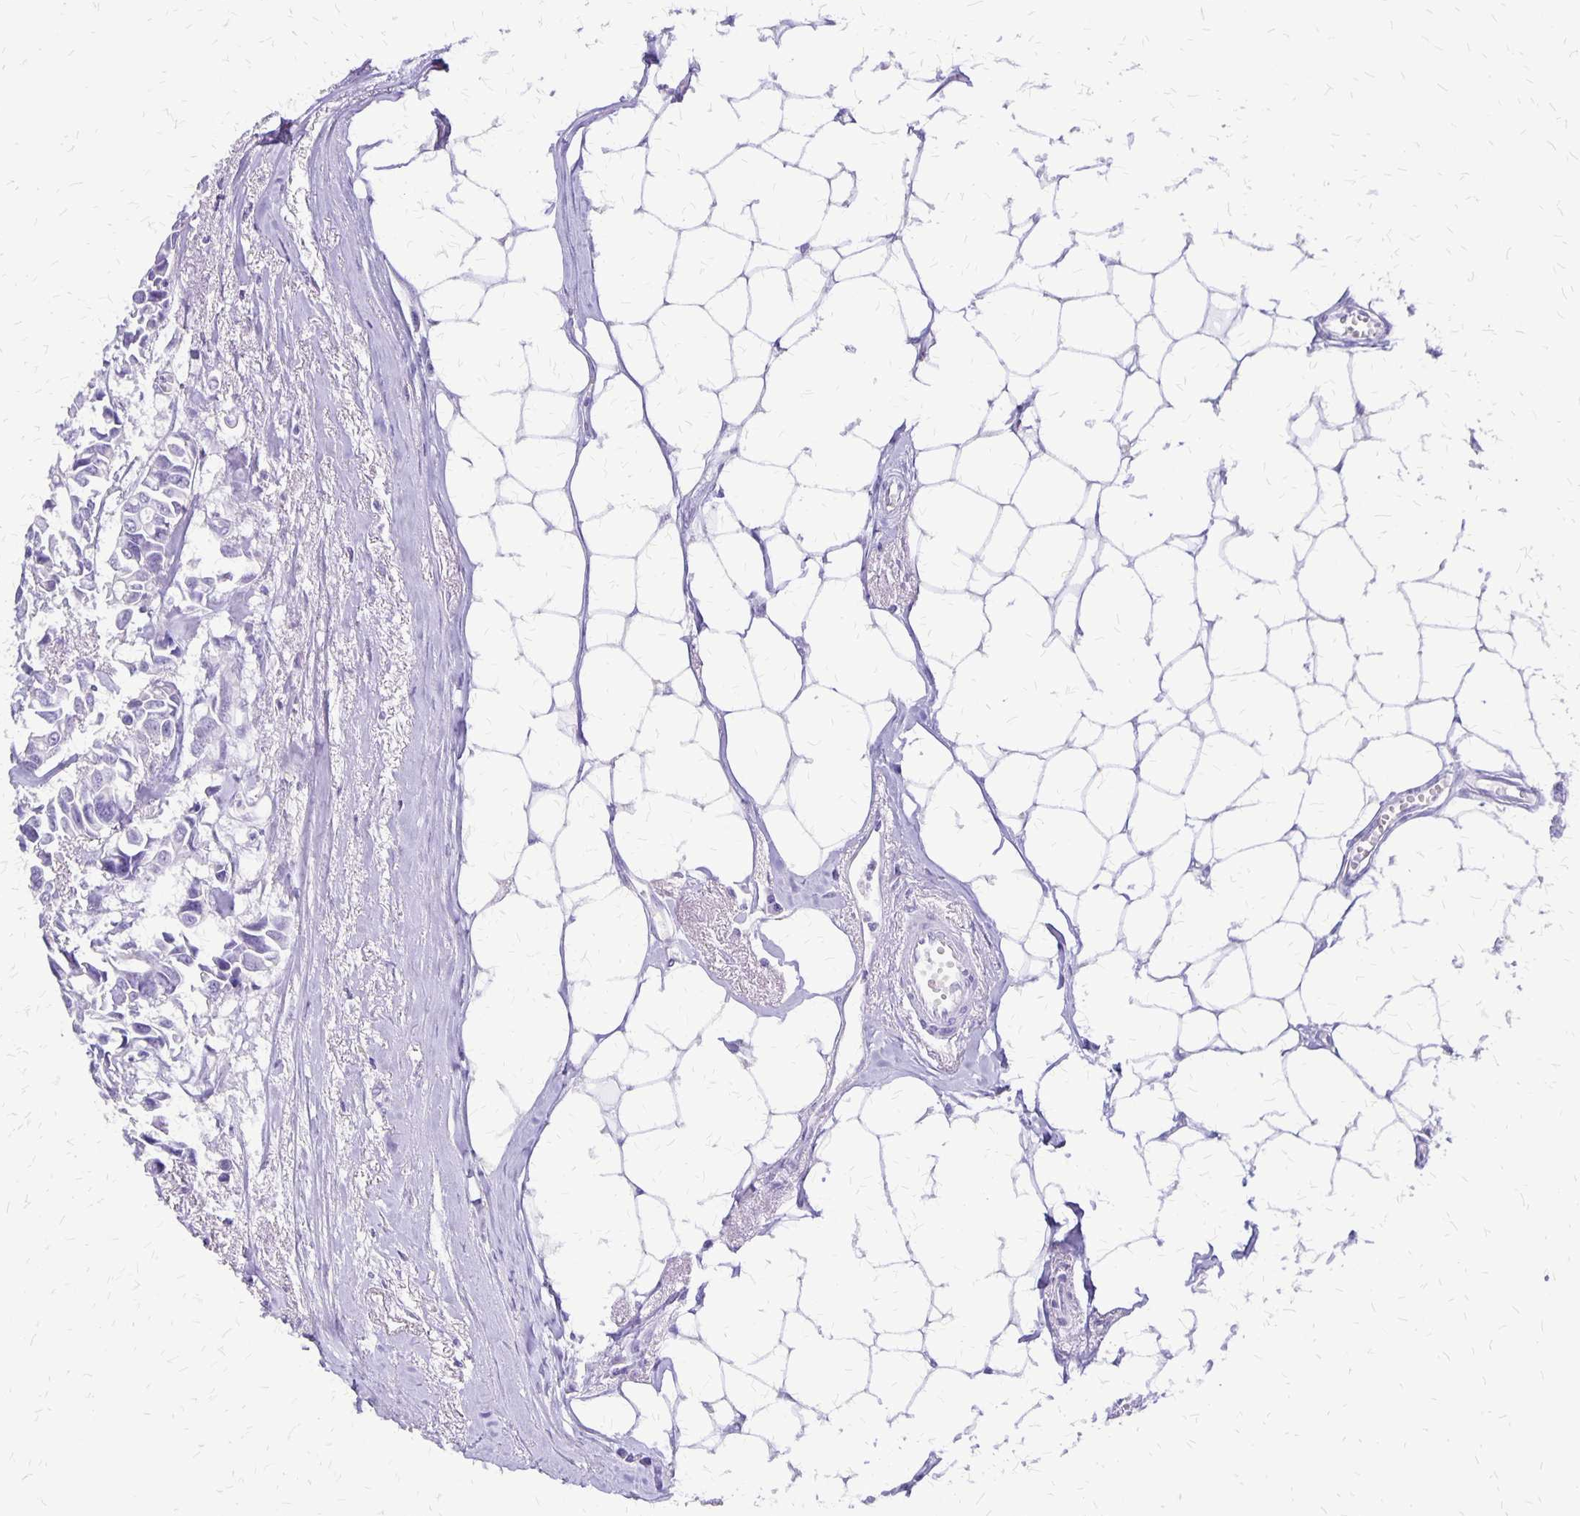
{"staining": {"intensity": "negative", "quantity": "none", "location": "none"}, "tissue": "breast cancer", "cell_type": "Tumor cells", "image_type": "cancer", "snomed": [{"axis": "morphology", "description": "Duct carcinoma"}, {"axis": "topography", "description": "Breast"}], "caption": "An image of human breast cancer is negative for staining in tumor cells.", "gene": "SLC13A2", "patient": {"sex": "female", "age": 54}}